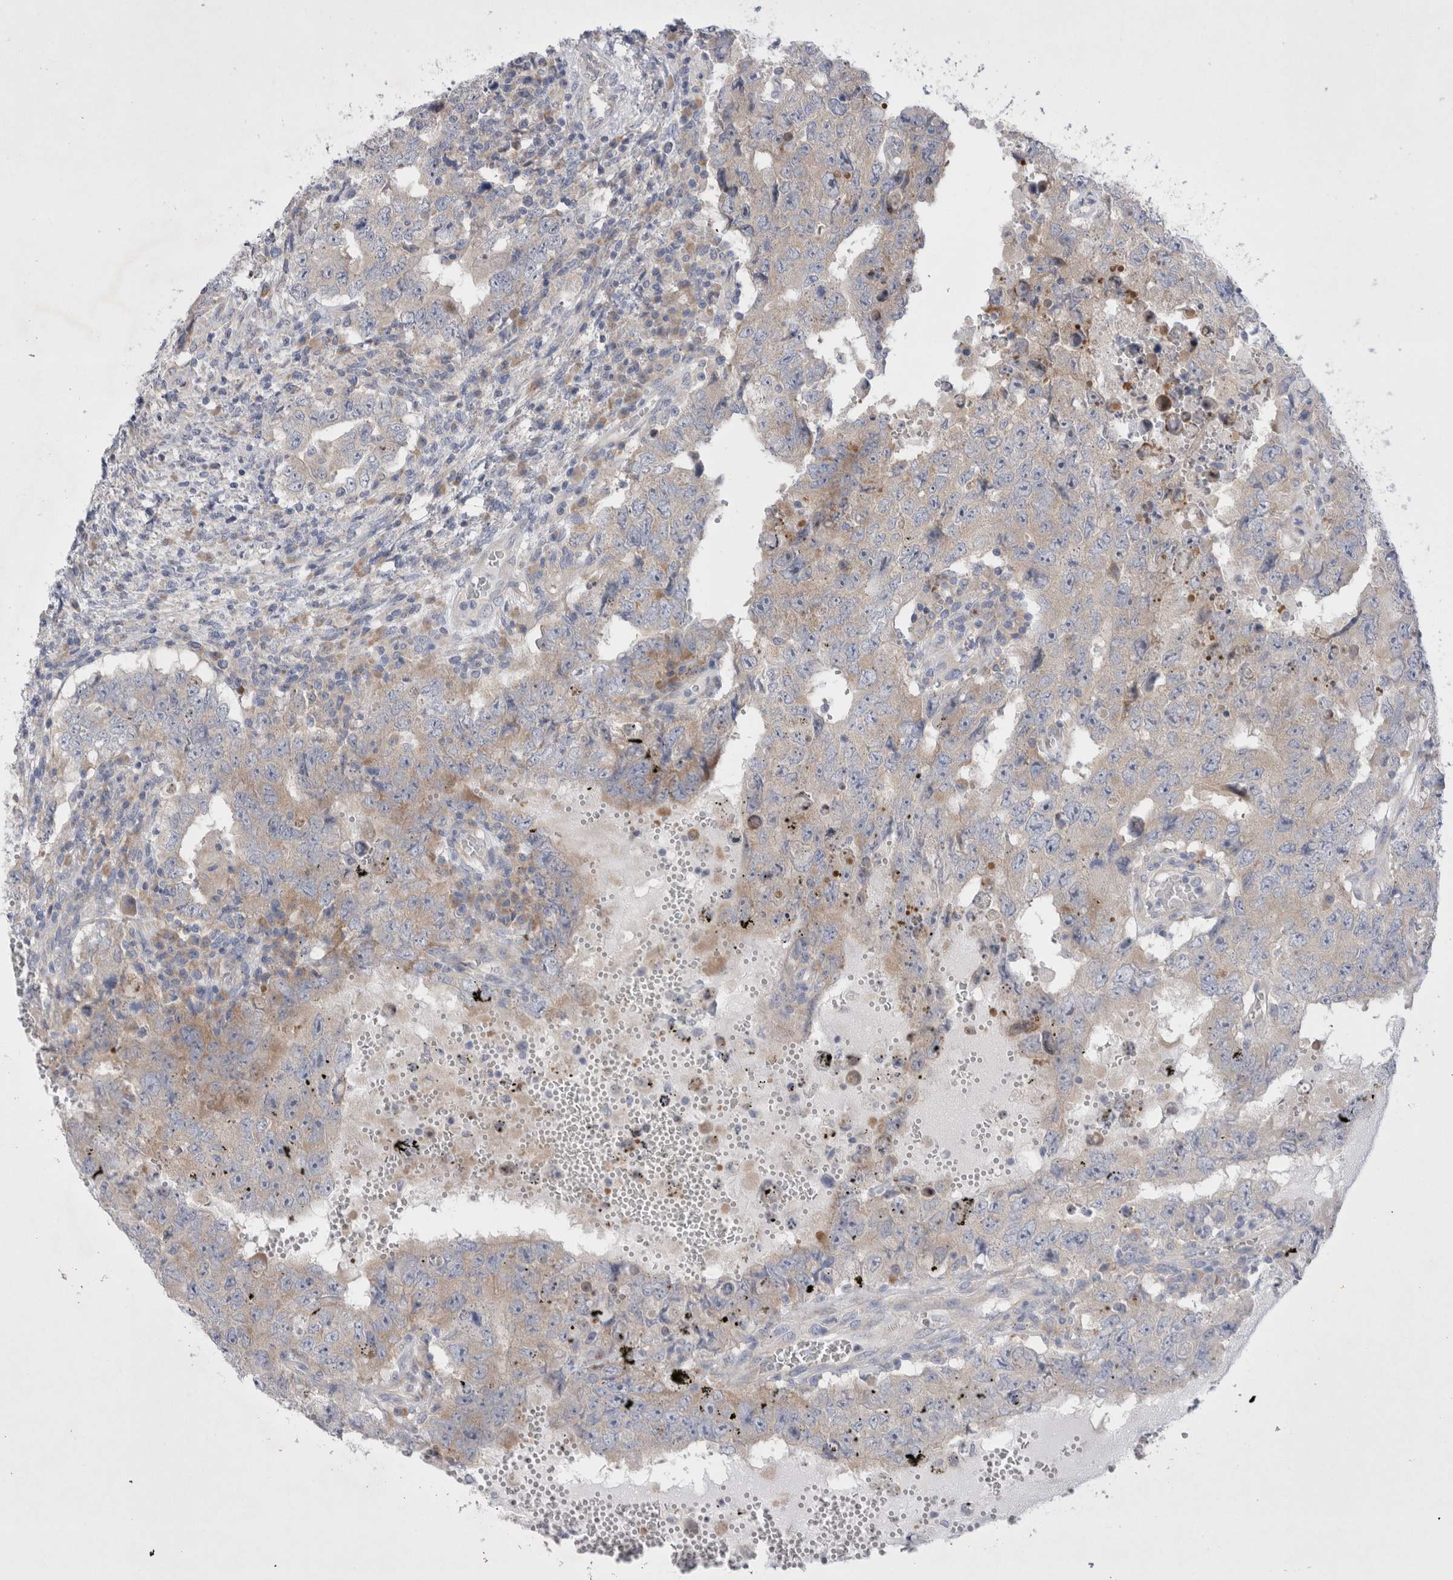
{"staining": {"intensity": "weak", "quantity": "25%-75%", "location": "cytoplasmic/membranous"}, "tissue": "testis cancer", "cell_type": "Tumor cells", "image_type": "cancer", "snomed": [{"axis": "morphology", "description": "Carcinoma, Embryonal, NOS"}, {"axis": "topography", "description": "Testis"}], "caption": "An image of testis embryonal carcinoma stained for a protein demonstrates weak cytoplasmic/membranous brown staining in tumor cells.", "gene": "RBM12B", "patient": {"sex": "male", "age": 26}}